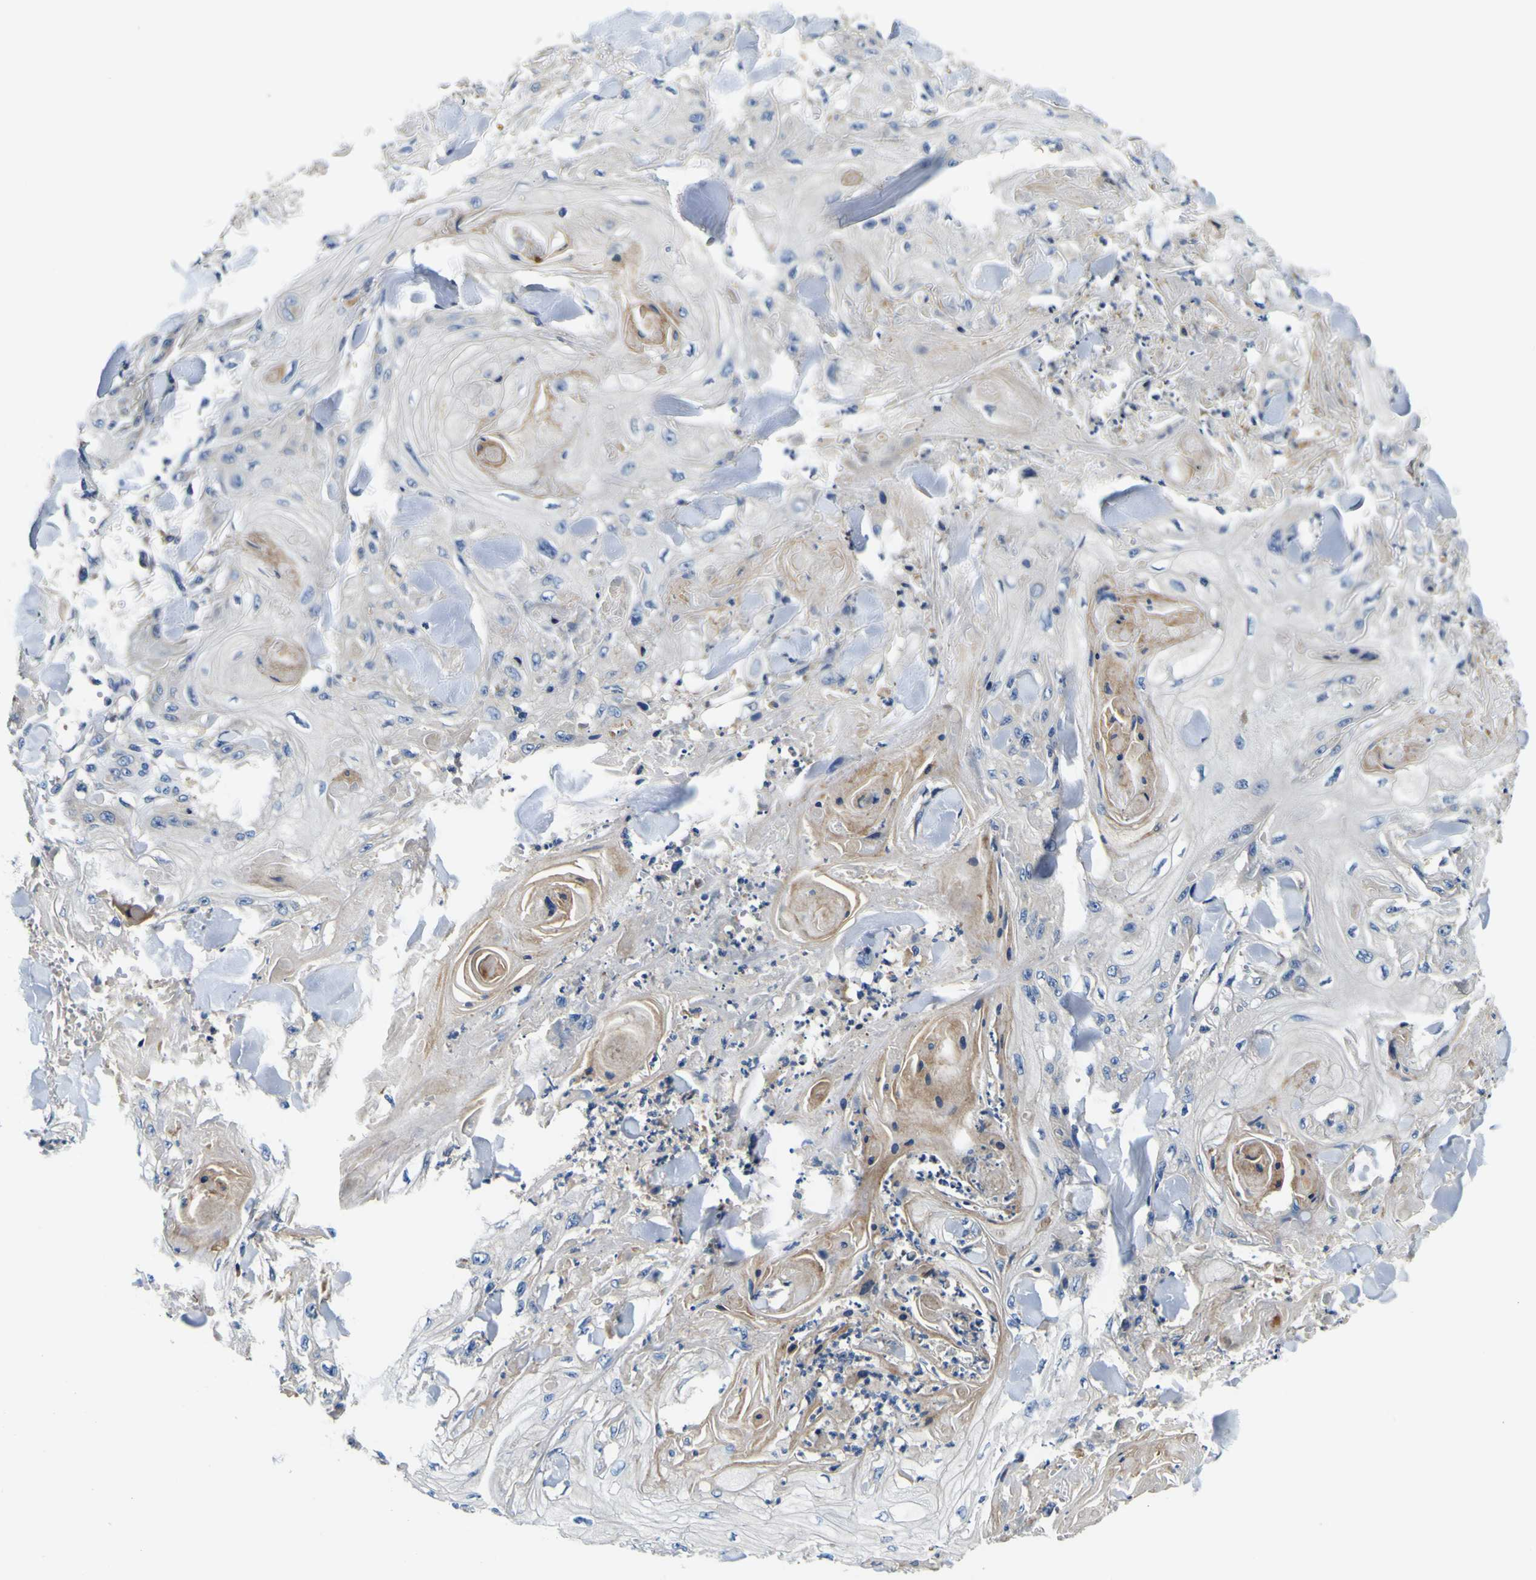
{"staining": {"intensity": "negative", "quantity": "none", "location": "none"}, "tissue": "skin cancer", "cell_type": "Tumor cells", "image_type": "cancer", "snomed": [{"axis": "morphology", "description": "Squamous cell carcinoma, NOS"}, {"axis": "topography", "description": "Skin"}], "caption": "Immunohistochemistry of squamous cell carcinoma (skin) shows no expression in tumor cells.", "gene": "CLSTN1", "patient": {"sex": "male", "age": 74}}